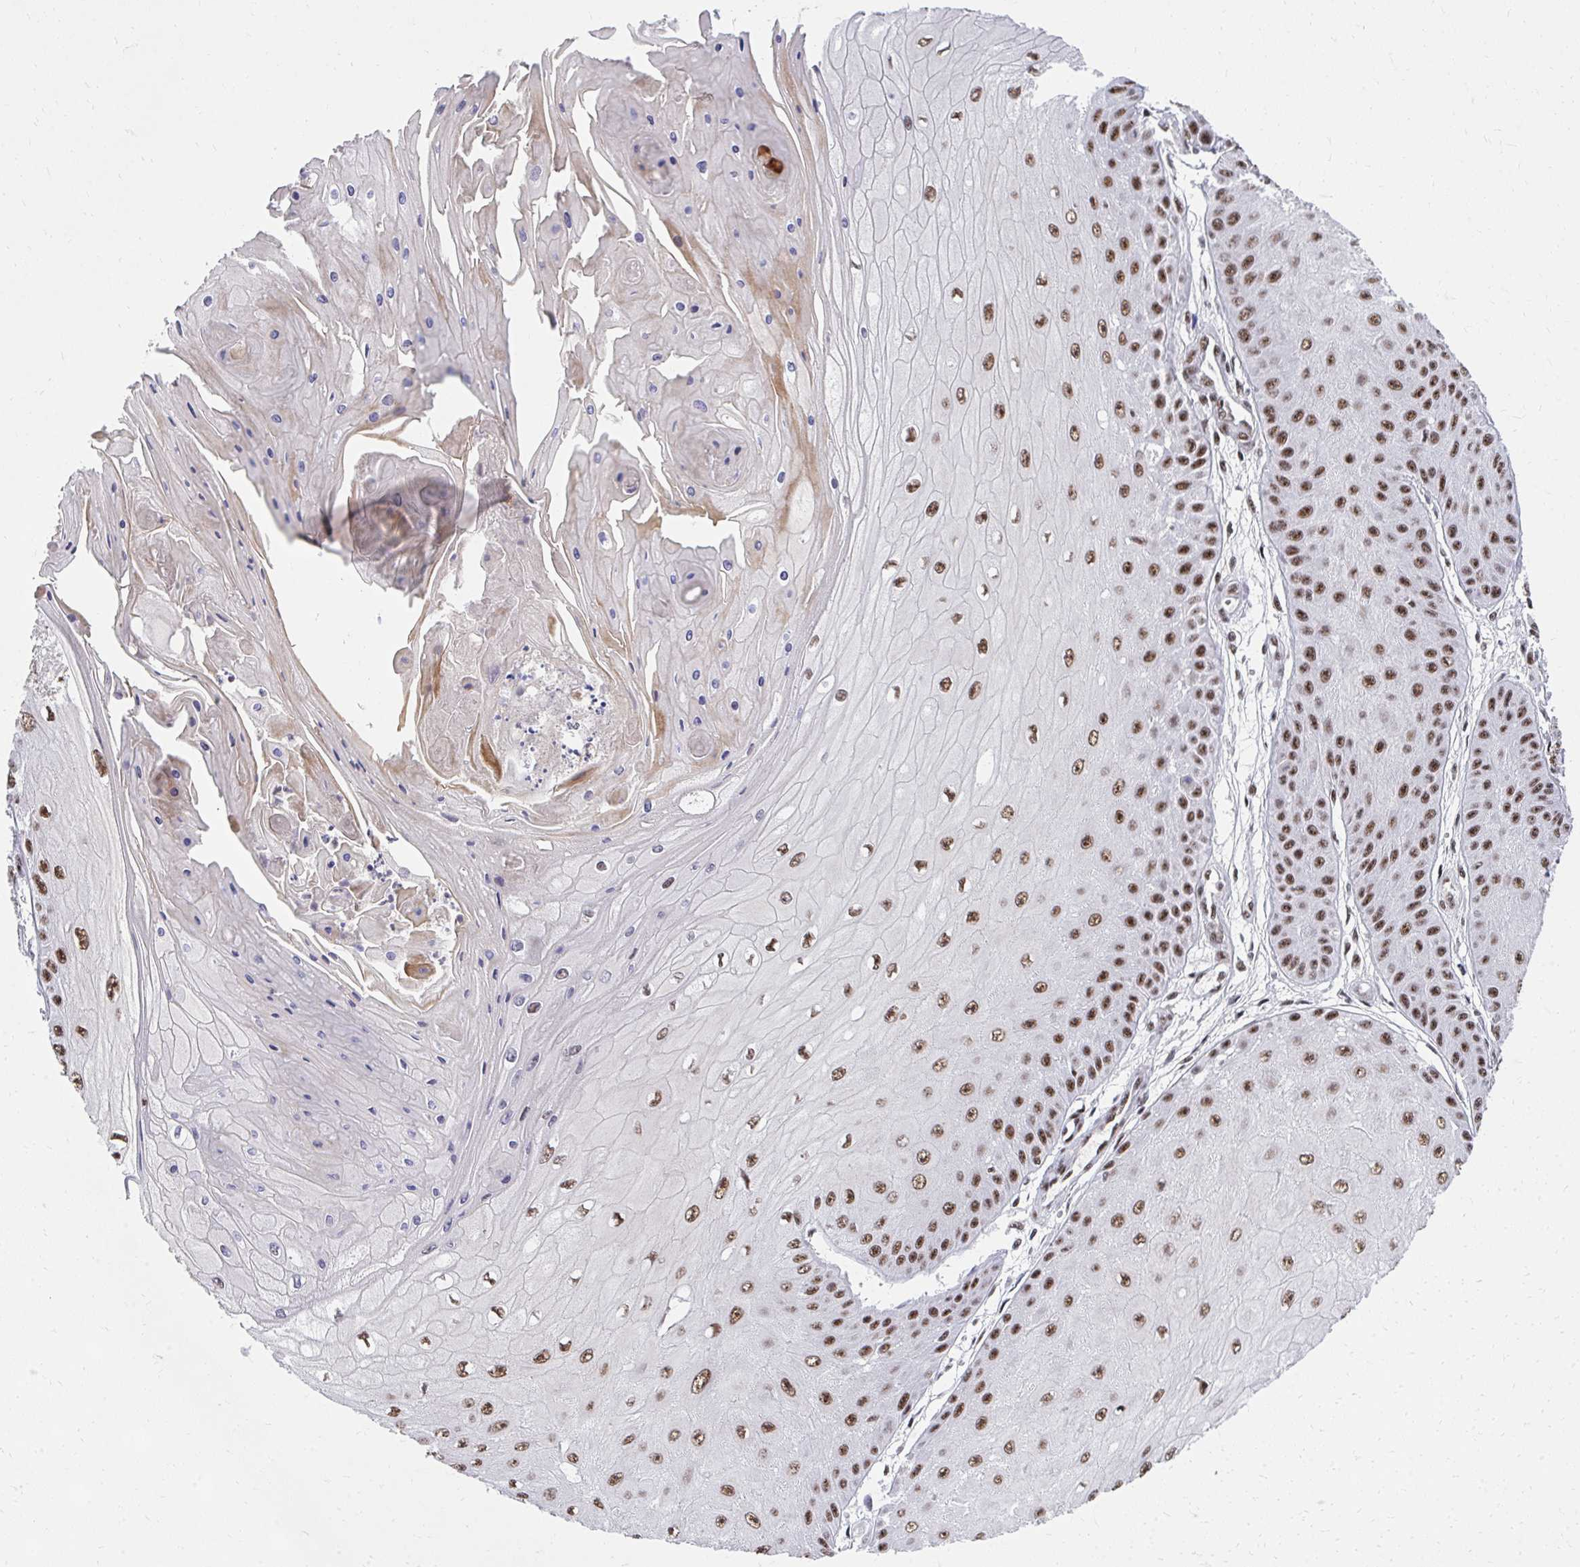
{"staining": {"intensity": "moderate", "quantity": ">75%", "location": "nuclear"}, "tissue": "skin cancer", "cell_type": "Tumor cells", "image_type": "cancer", "snomed": [{"axis": "morphology", "description": "Squamous cell carcinoma, NOS"}, {"axis": "topography", "description": "Skin"}], "caption": "A brown stain labels moderate nuclear expression of a protein in human skin cancer (squamous cell carcinoma) tumor cells. Nuclei are stained in blue.", "gene": "SYNE4", "patient": {"sex": "male", "age": 70}}